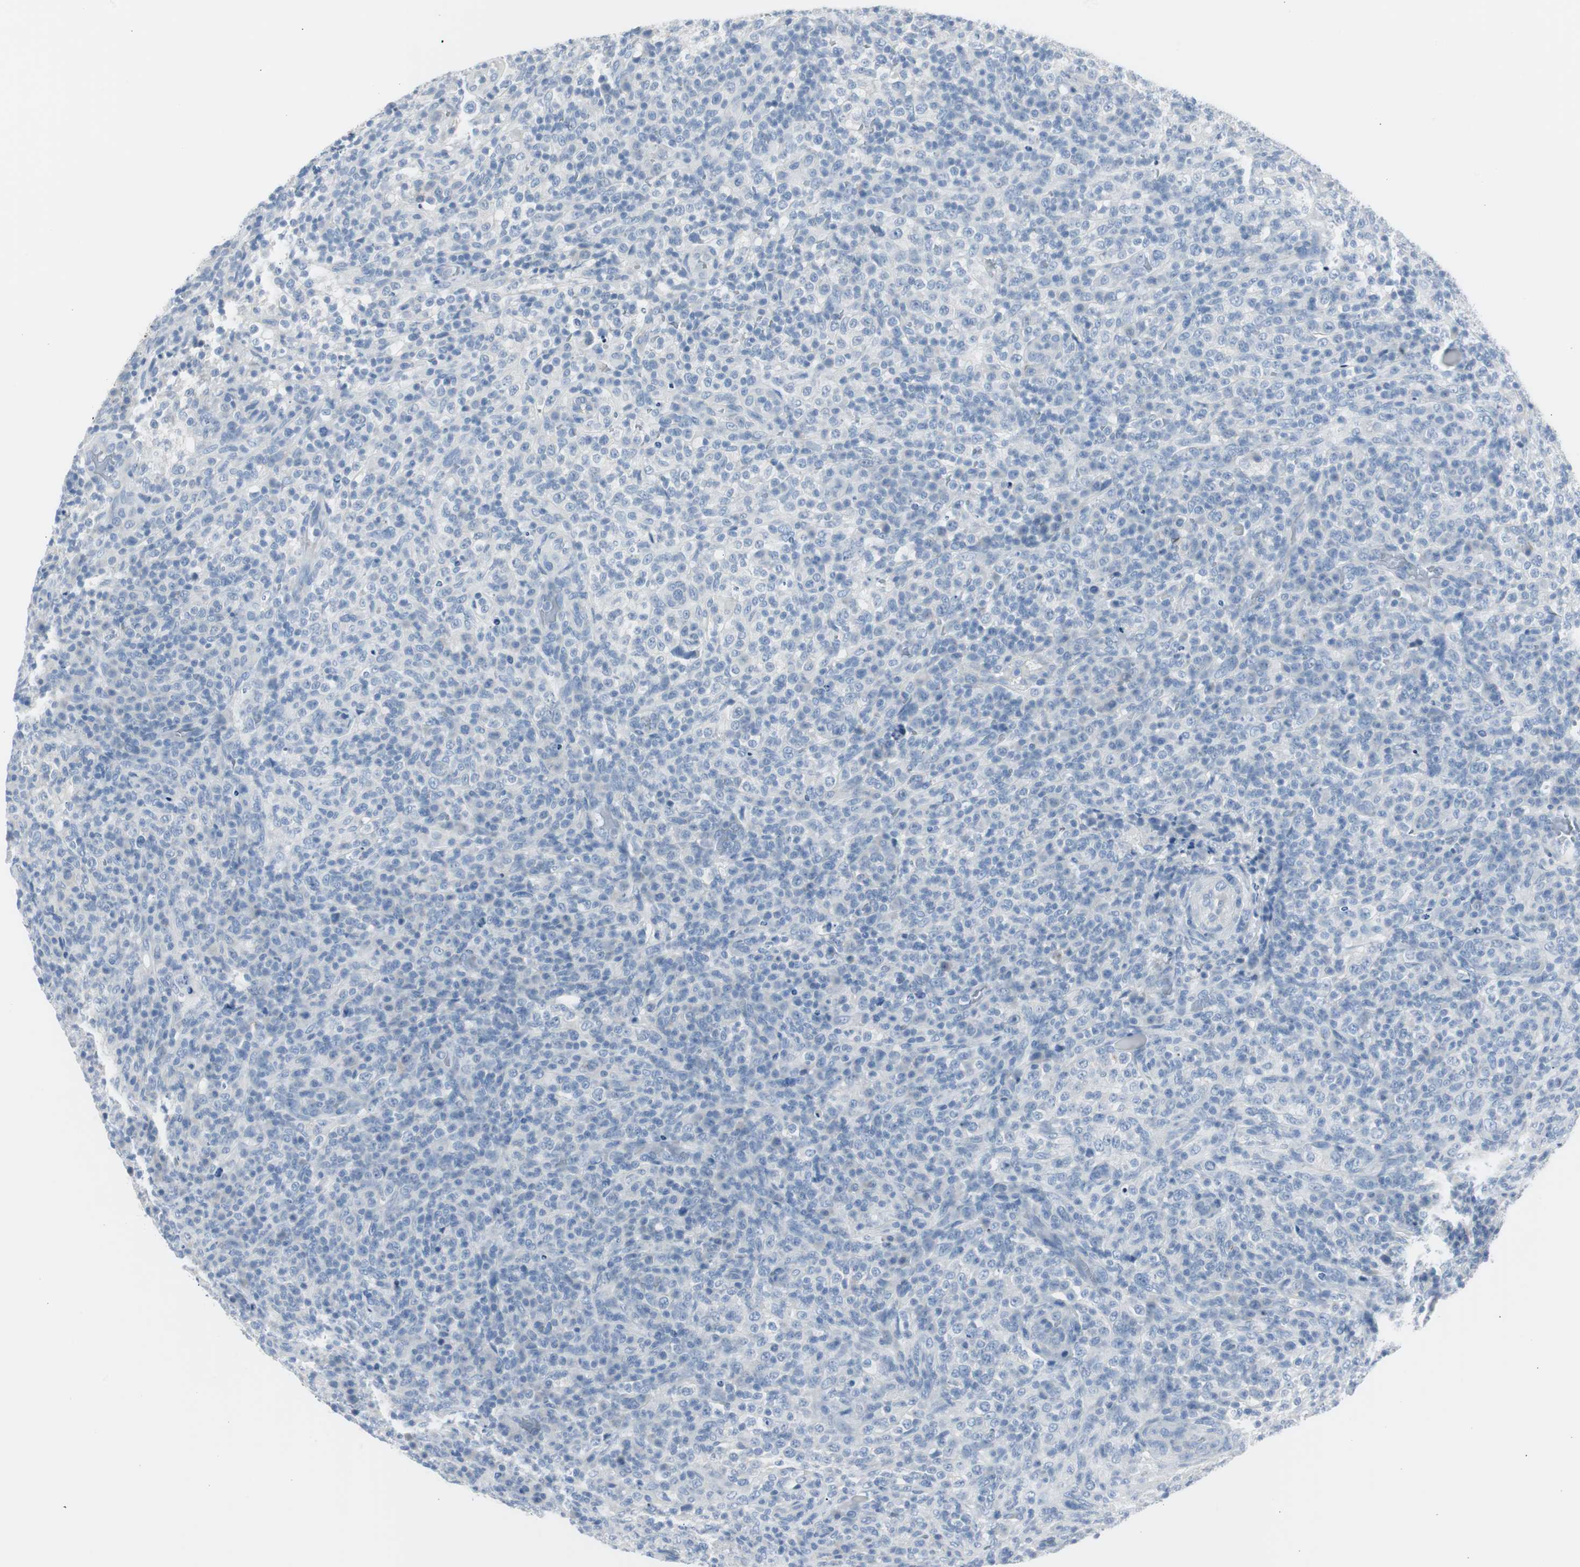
{"staining": {"intensity": "negative", "quantity": "none", "location": "none"}, "tissue": "lymphoma", "cell_type": "Tumor cells", "image_type": "cancer", "snomed": [{"axis": "morphology", "description": "Malignant lymphoma, non-Hodgkin's type, High grade"}, {"axis": "topography", "description": "Lymph node"}], "caption": "High-grade malignant lymphoma, non-Hodgkin's type was stained to show a protein in brown. There is no significant positivity in tumor cells. (DAB immunohistochemistry visualized using brightfield microscopy, high magnification).", "gene": "S100A7", "patient": {"sex": "female", "age": 76}}